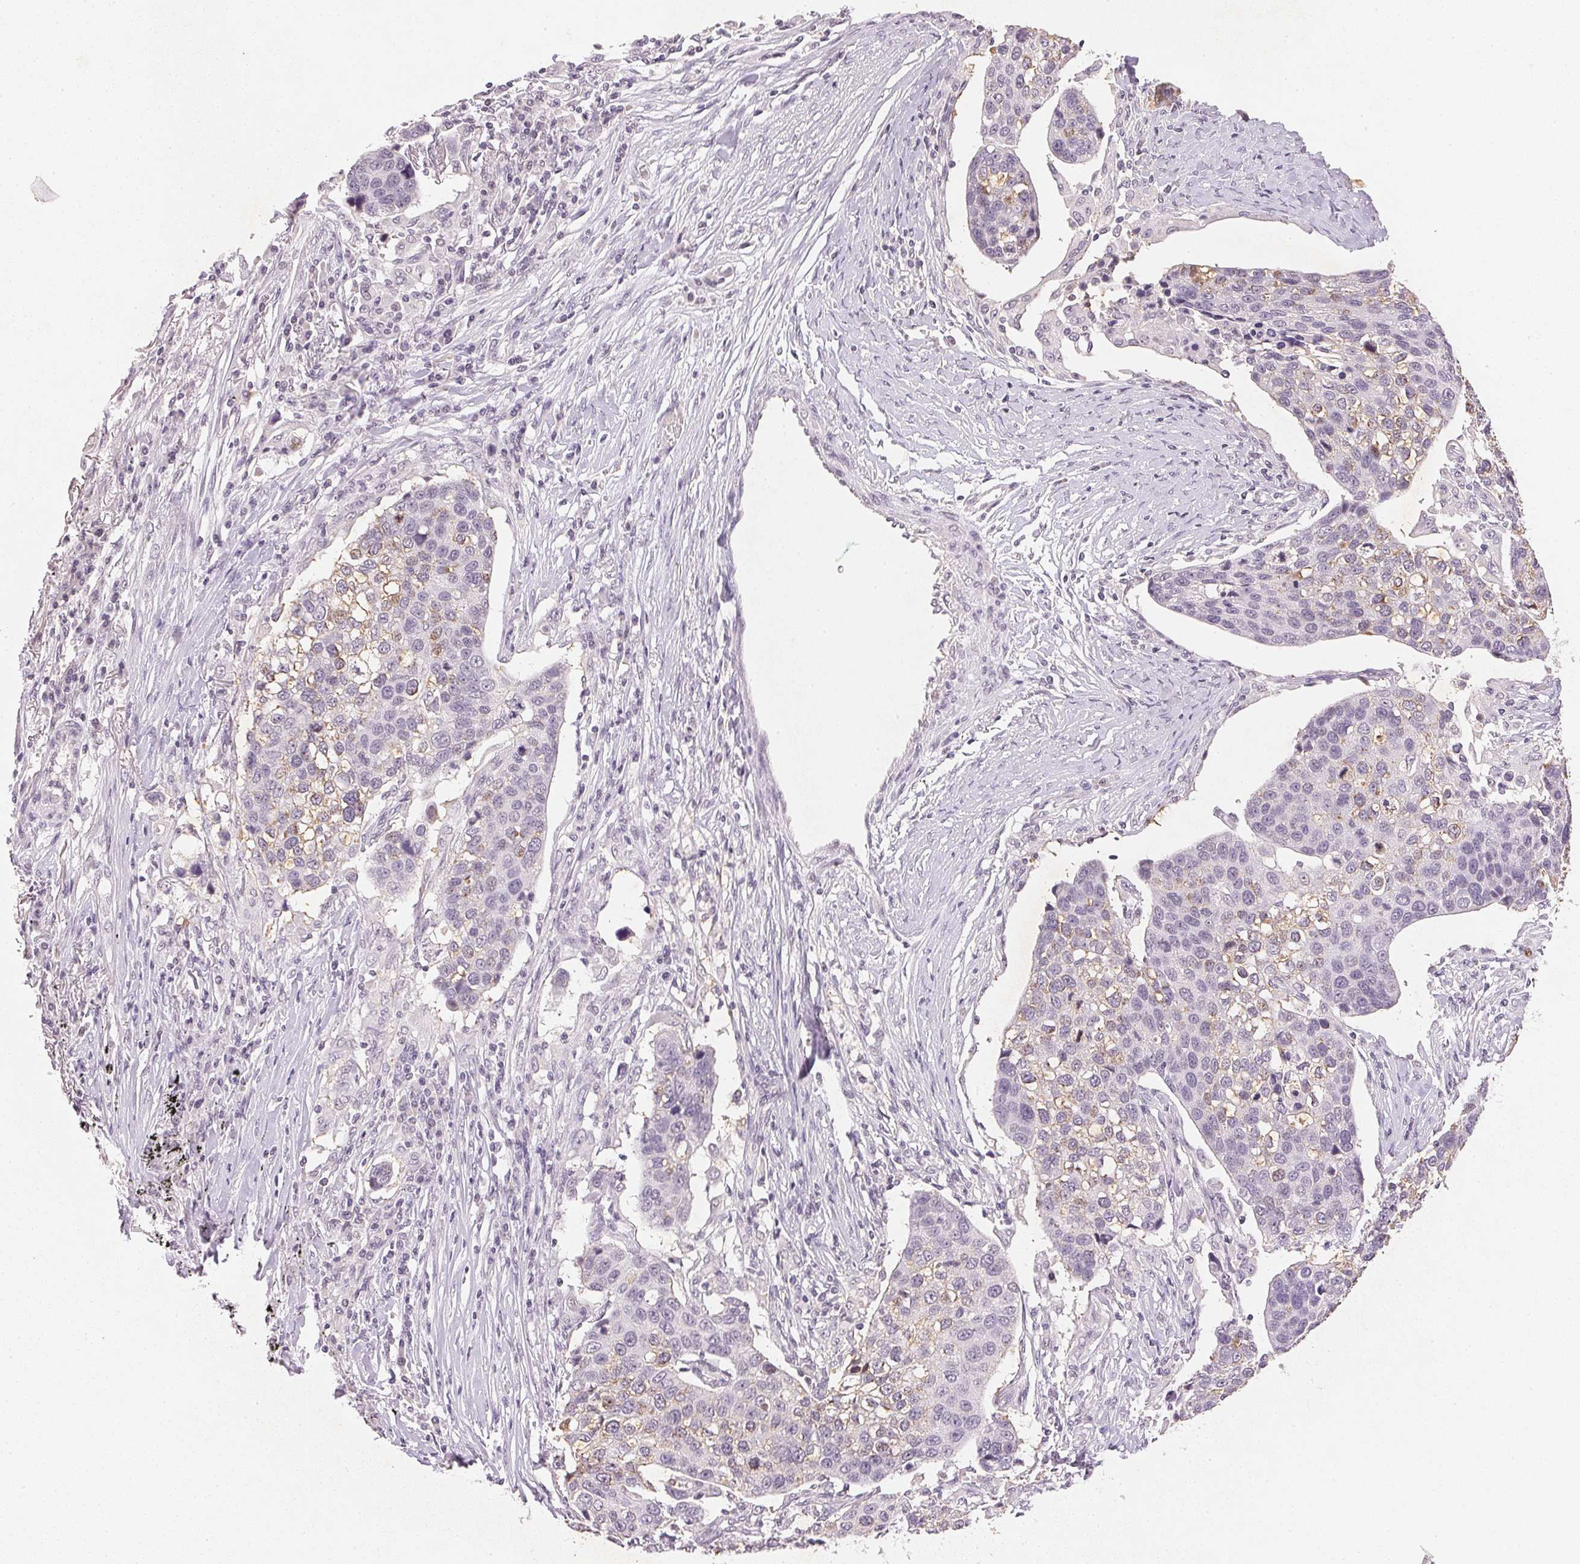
{"staining": {"intensity": "negative", "quantity": "none", "location": "none"}, "tissue": "lung cancer", "cell_type": "Tumor cells", "image_type": "cancer", "snomed": [{"axis": "morphology", "description": "Squamous cell carcinoma, NOS"}, {"axis": "topography", "description": "Lymph node"}, {"axis": "topography", "description": "Lung"}], "caption": "Tumor cells show no significant protein staining in lung cancer. The staining was performed using DAB (3,3'-diaminobenzidine) to visualize the protein expression in brown, while the nuclei were stained in blue with hematoxylin (Magnification: 20x).", "gene": "SMTN", "patient": {"sex": "male", "age": 61}}